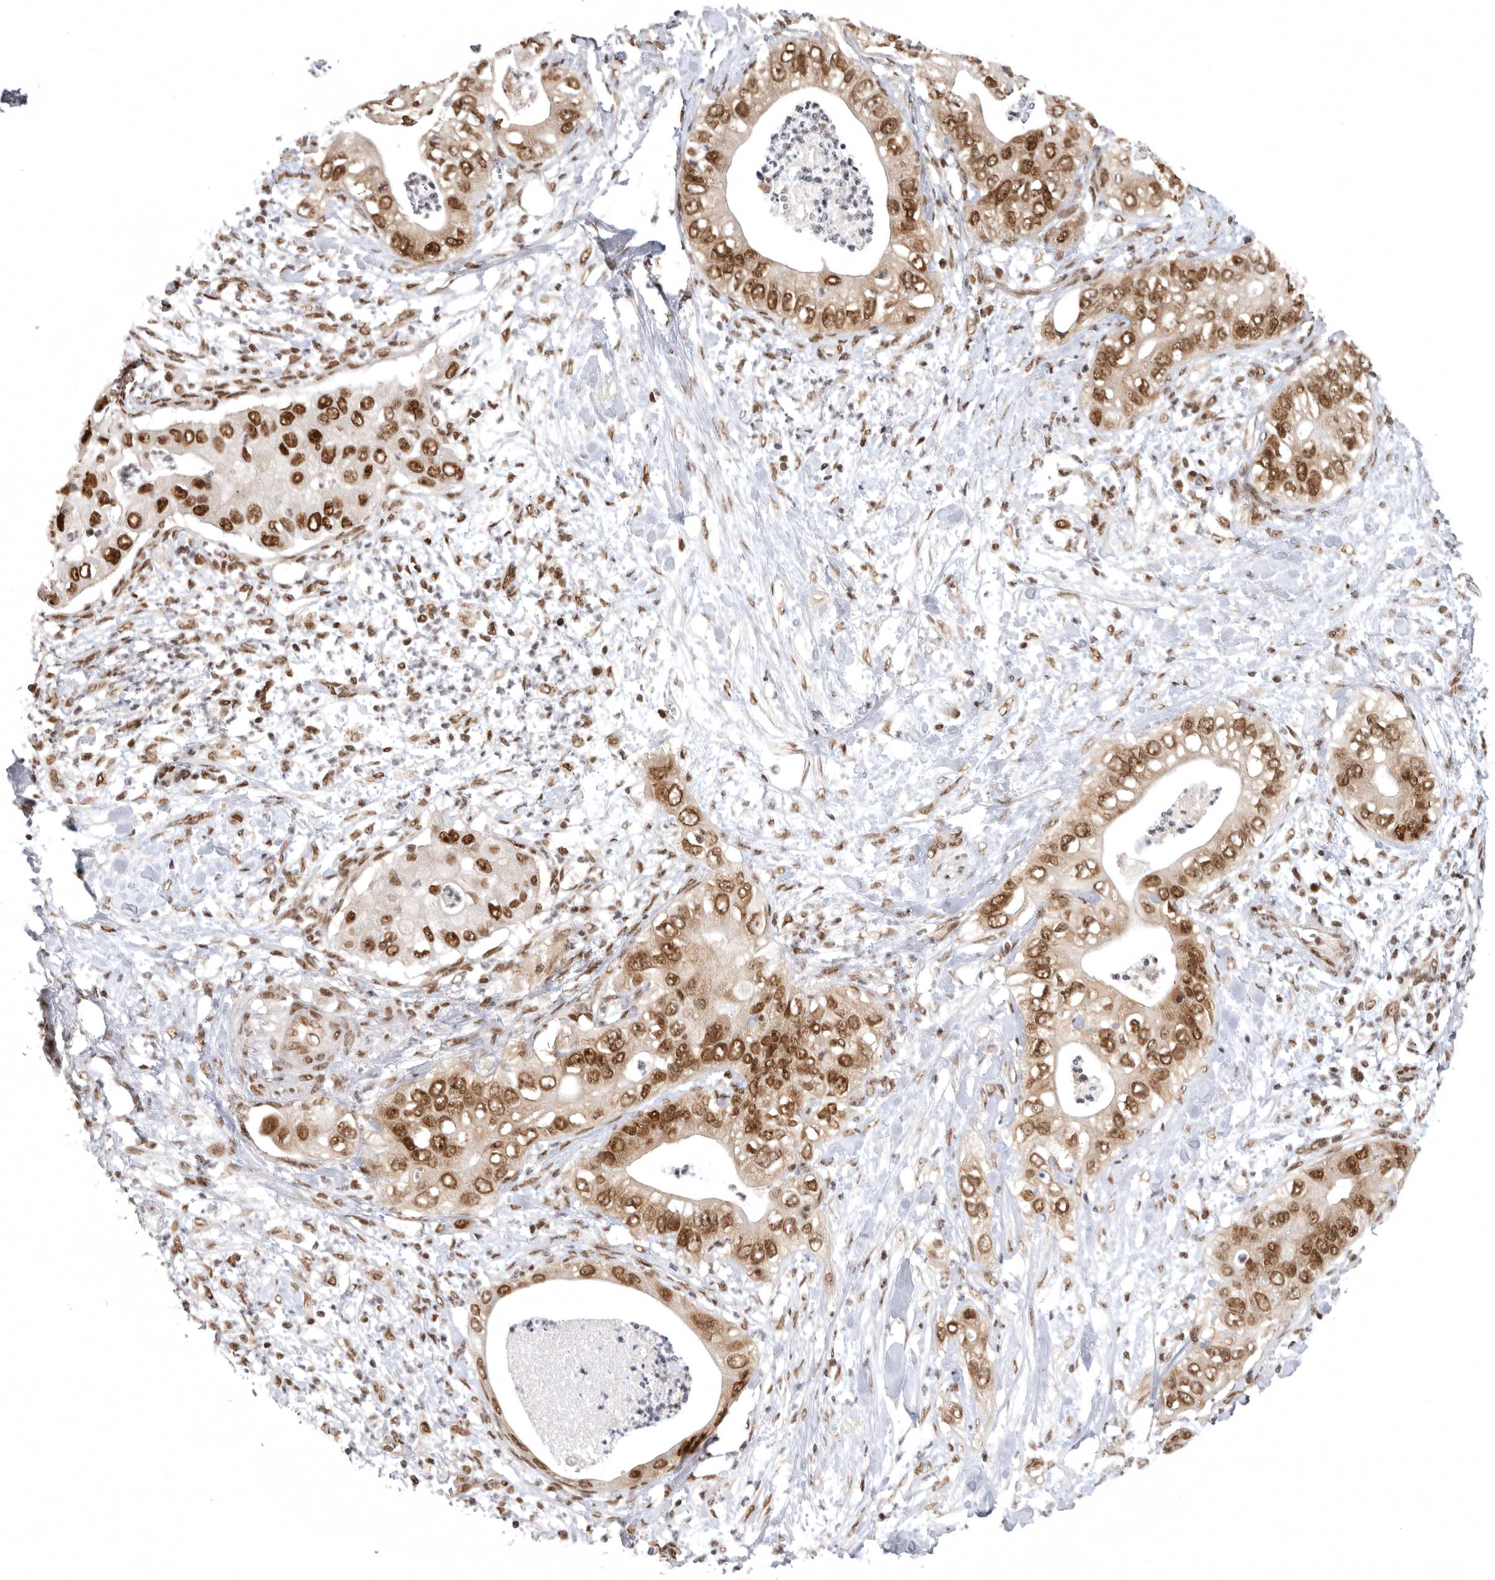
{"staining": {"intensity": "strong", "quantity": ">75%", "location": "cytoplasmic/membranous,nuclear"}, "tissue": "pancreatic cancer", "cell_type": "Tumor cells", "image_type": "cancer", "snomed": [{"axis": "morphology", "description": "Adenocarcinoma, NOS"}, {"axis": "topography", "description": "Pancreas"}], "caption": "Protein expression analysis of human adenocarcinoma (pancreatic) reveals strong cytoplasmic/membranous and nuclear staining in about >75% of tumor cells.", "gene": "ZNF830", "patient": {"sex": "female", "age": 78}}